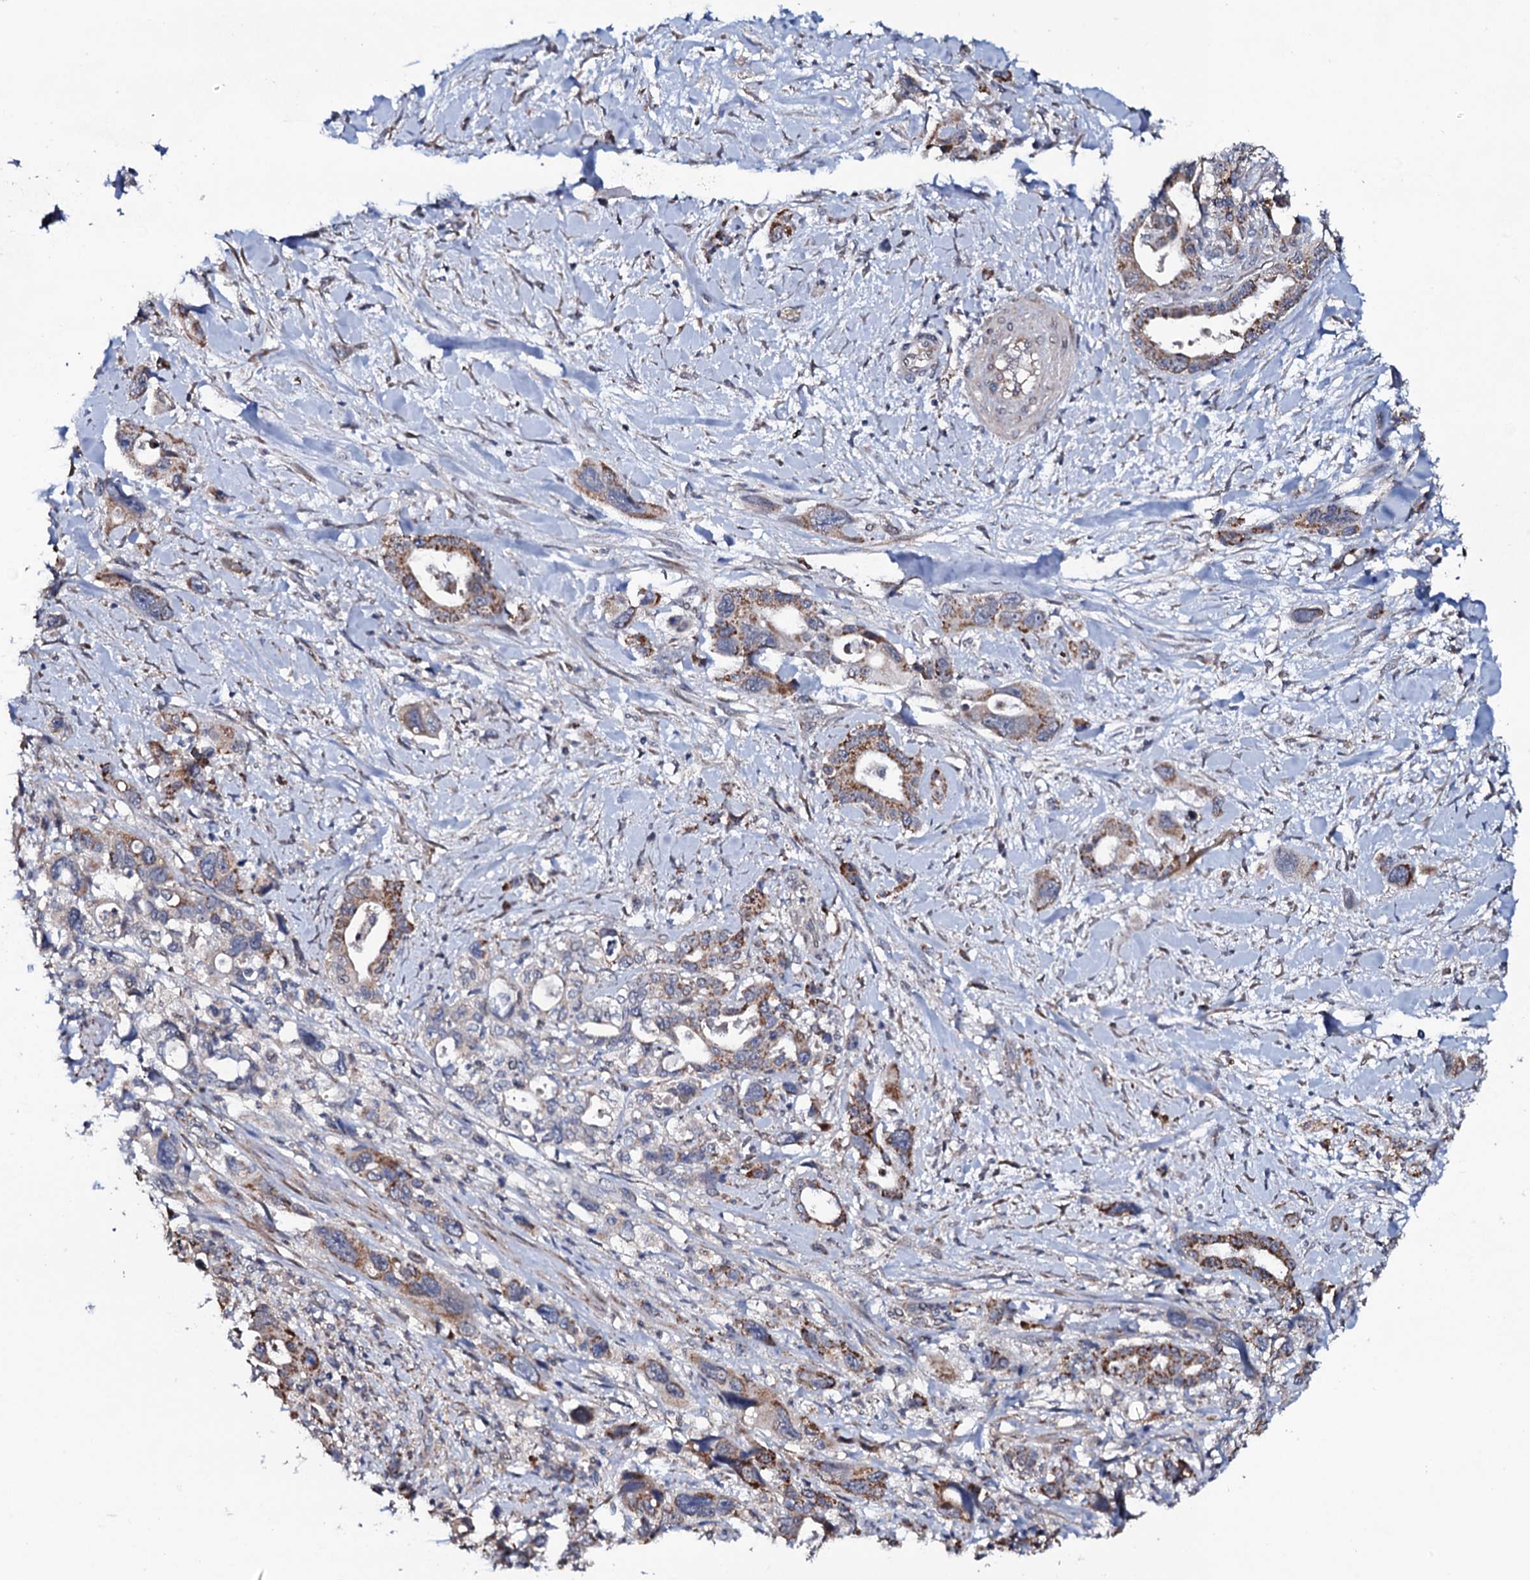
{"staining": {"intensity": "moderate", "quantity": "25%-75%", "location": "cytoplasmic/membranous"}, "tissue": "pancreatic cancer", "cell_type": "Tumor cells", "image_type": "cancer", "snomed": [{"axis": "morphology", "description": "Adenocarcinoma, NOS"}, {"axis": "topography", "description": "Pancreas"}], "caption": "This is an image of IHC staining of pancreatic adenocarcinoma, which shows moderate positivity in the cytoplasmic/membranous of tumor cells.", "gene": "PPP1R3D", "patient": {"sex": "male", "age": 46}}